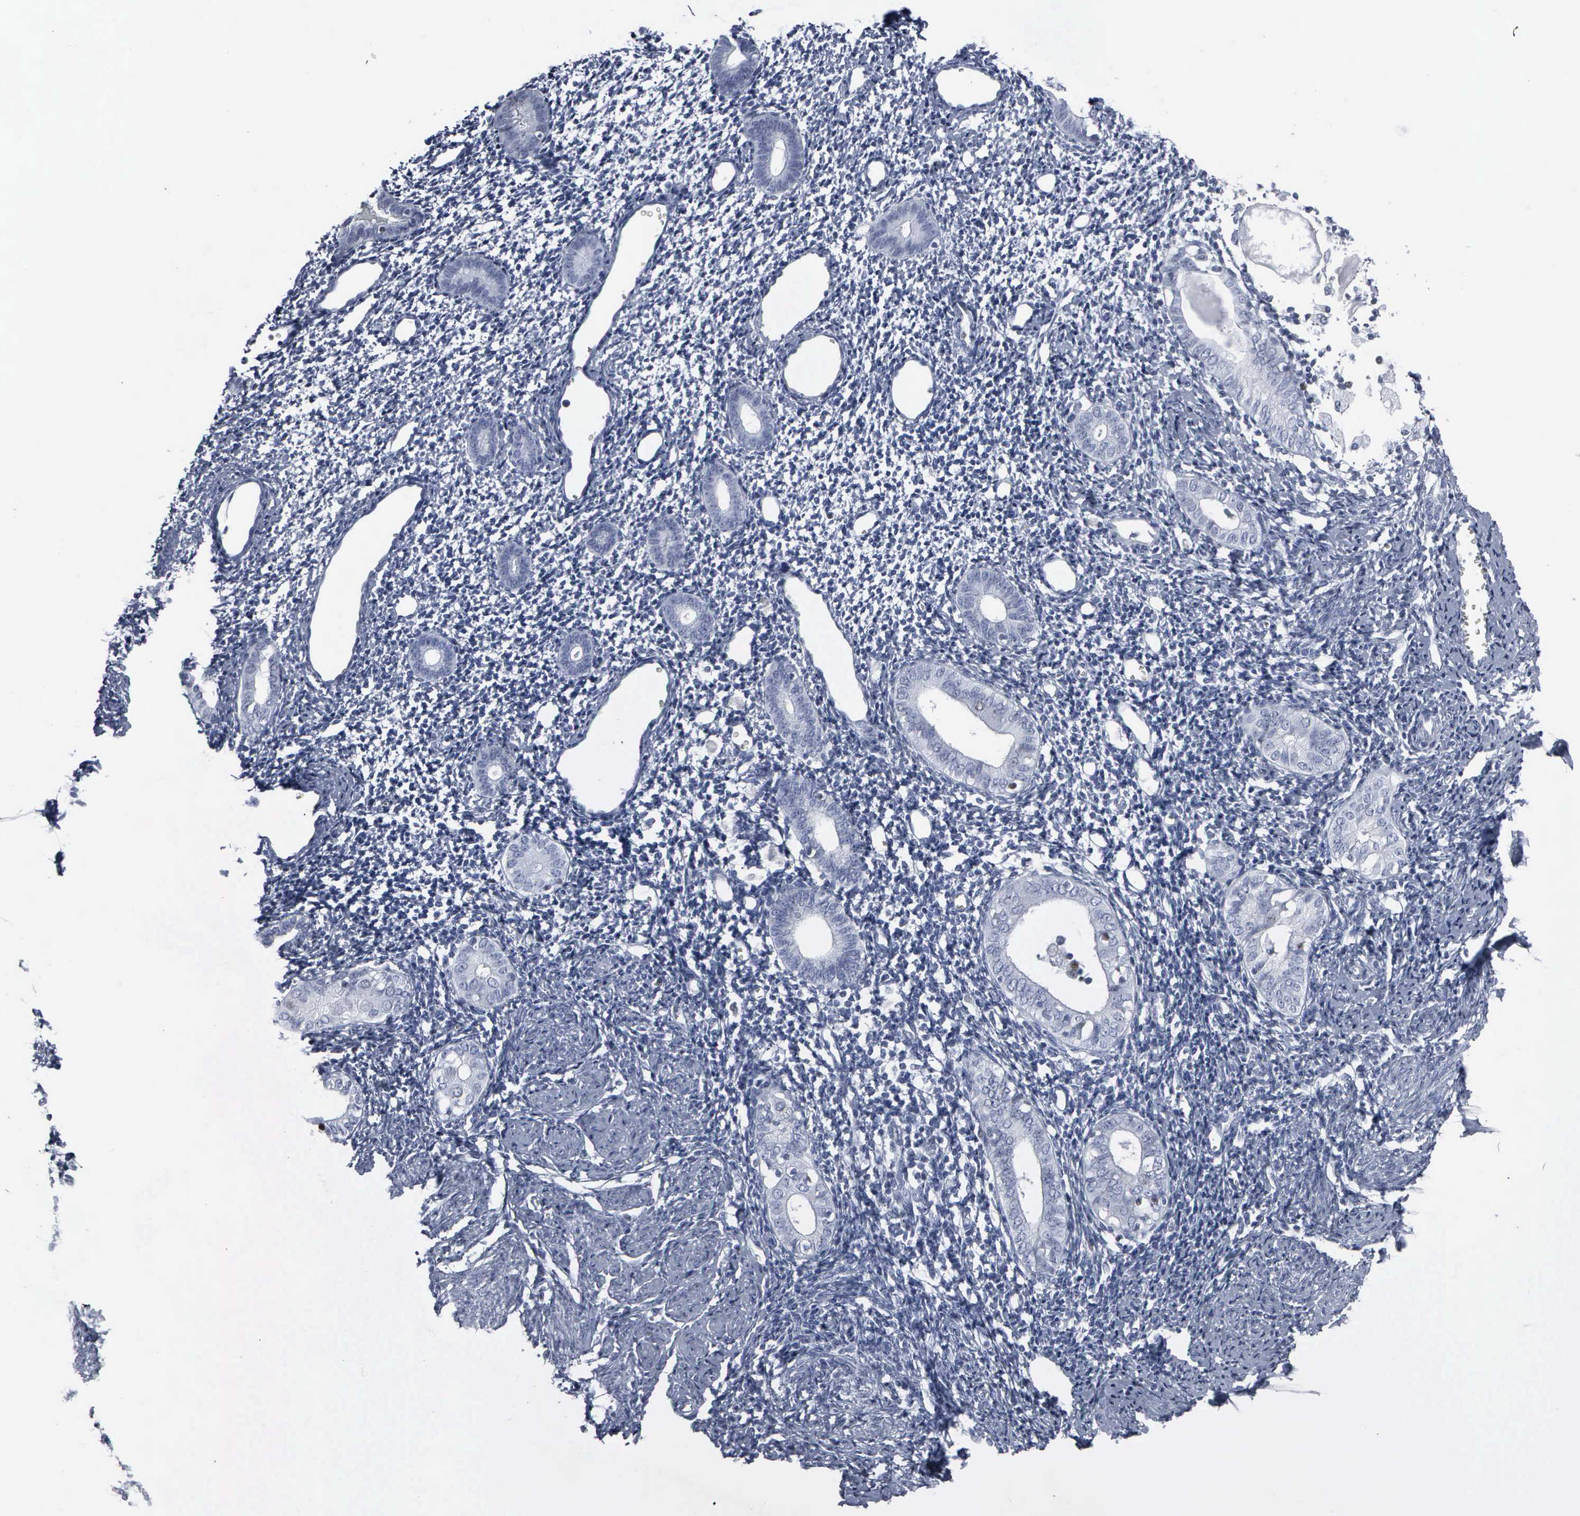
{"staining": {"intensity": "negative", "quantity": "none", "location": "none"}, "tissue": "endometrium", "cell_type": "Cells in endometrial stroma", "image_type": "normal", "snomed": [{"axis": "morphology", "description": "Normal tissue, NOS"}, {"axis": "morphology", "description": "Neoplasm, benign, NOS"}, {"axis": "topography", "description": "Uterus"}], "caption": "Cells in endometrial stroma show no significant positivity in unremarkable endometrium. Brightfield microscopy of immunohistochemistry (IHC) stained with DAB (3,3'-diaminobenzidine) (brown) and hematoxylin (blue), captured at high magnification.", "gene": "CCND3", "patient": {"sex": "female", "age": 55}}